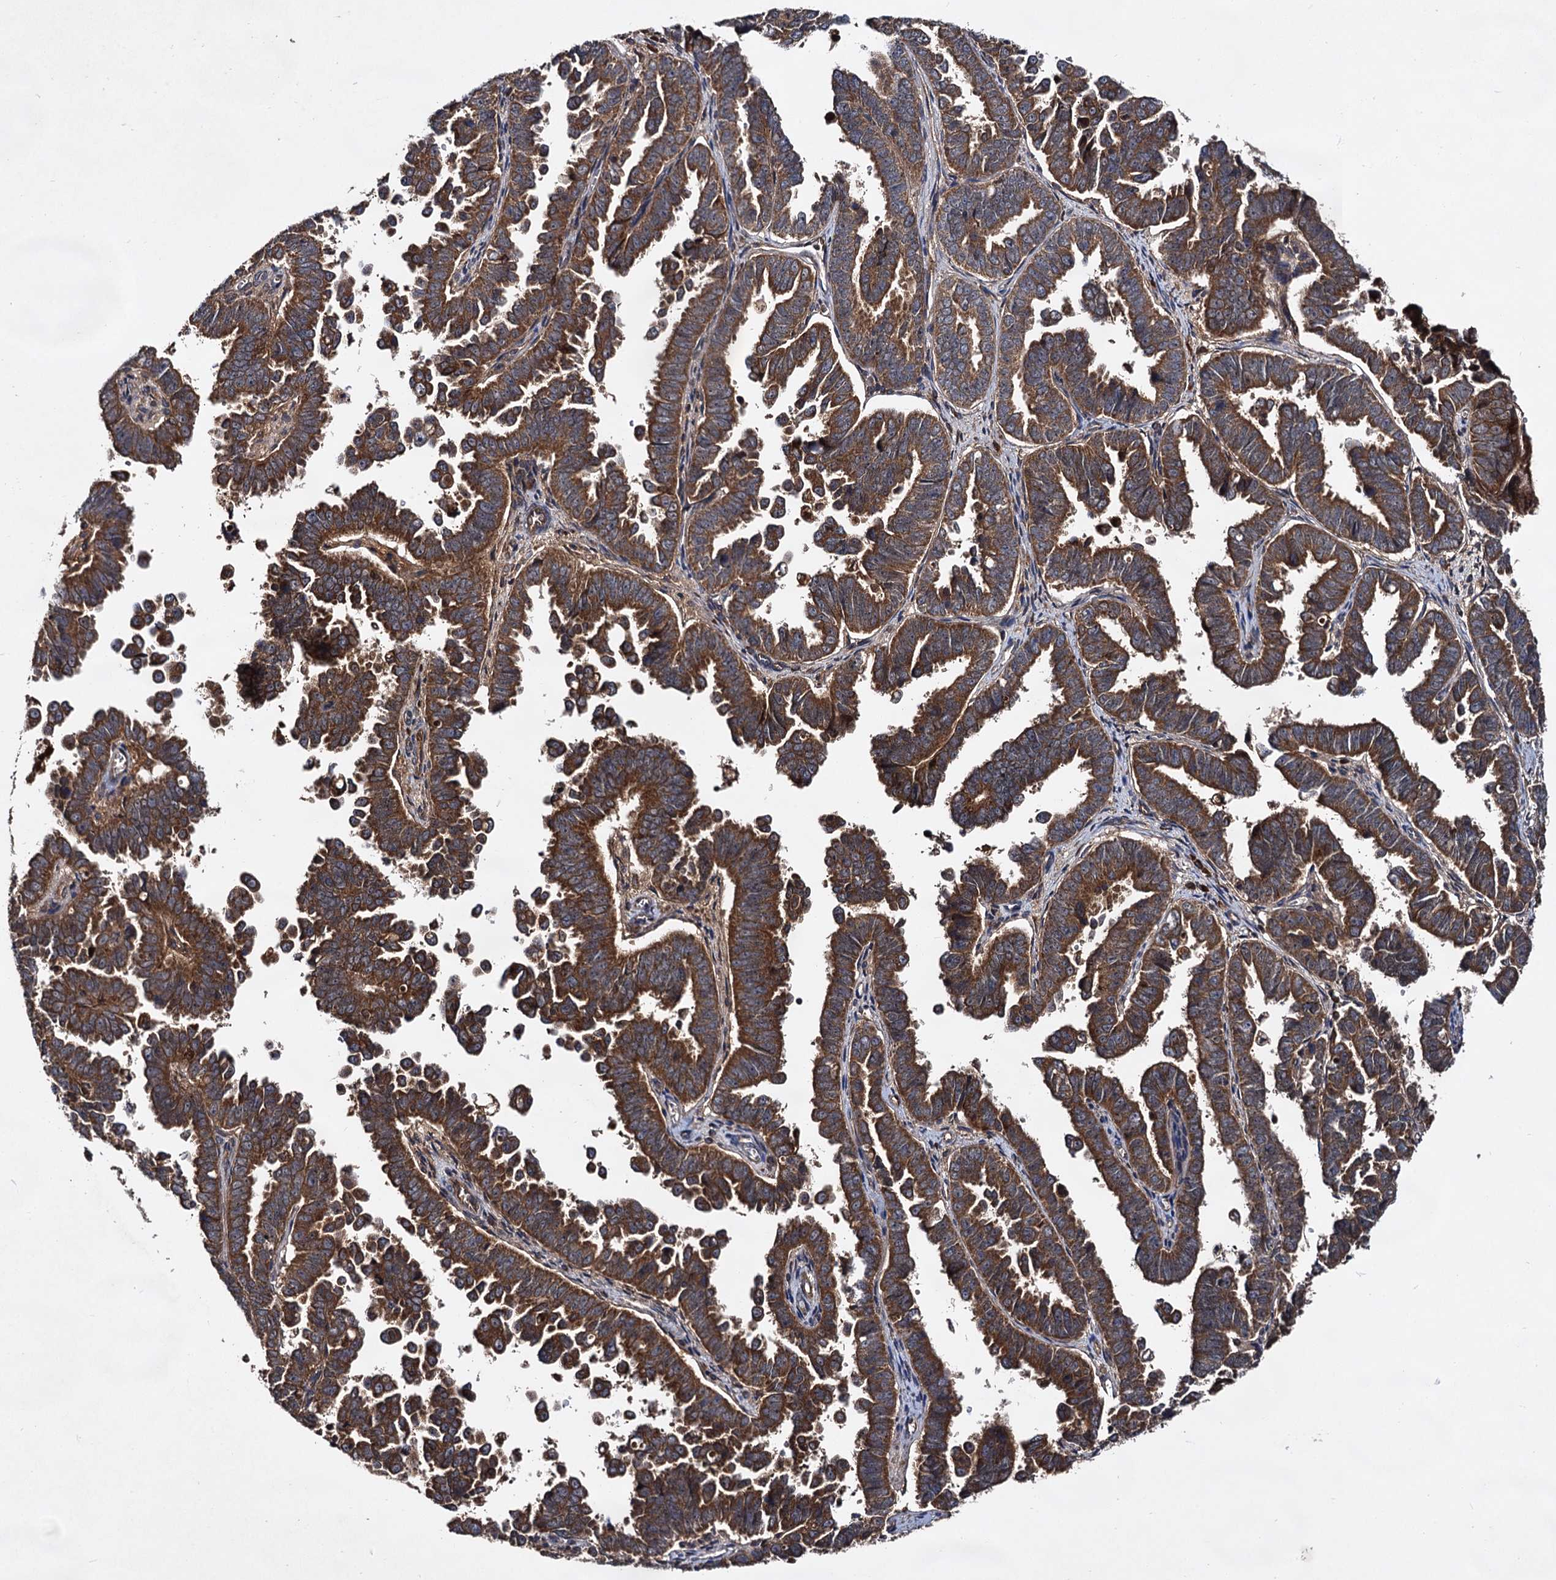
{"staining": {"intensity": "strong", "quantity": ">75%", "location": "cytoplasmic/membranous"}, "tissue": "endometrial cancer", "cell_type": "Tumor cells", "image_type": "cancer", "snomed": [{"axis": "morphology", "description": "Adenocarcinoma, NOS"}, {"axis": "topography", "description": "Endometrium"}], "caption": "Immunohistochemistry (IHC) of human endometrial adenocarcinoma displays high levels of strong cytoplasmic/membranous expression in approximately >75% of tumor cells. The protein of interest is stained brown, and the nuclei are stained in blue (DAB IHC with brightfield microscopy, high magnification).", "gene": "TEX9", "patient": {"sex": "female", "age": 75}}